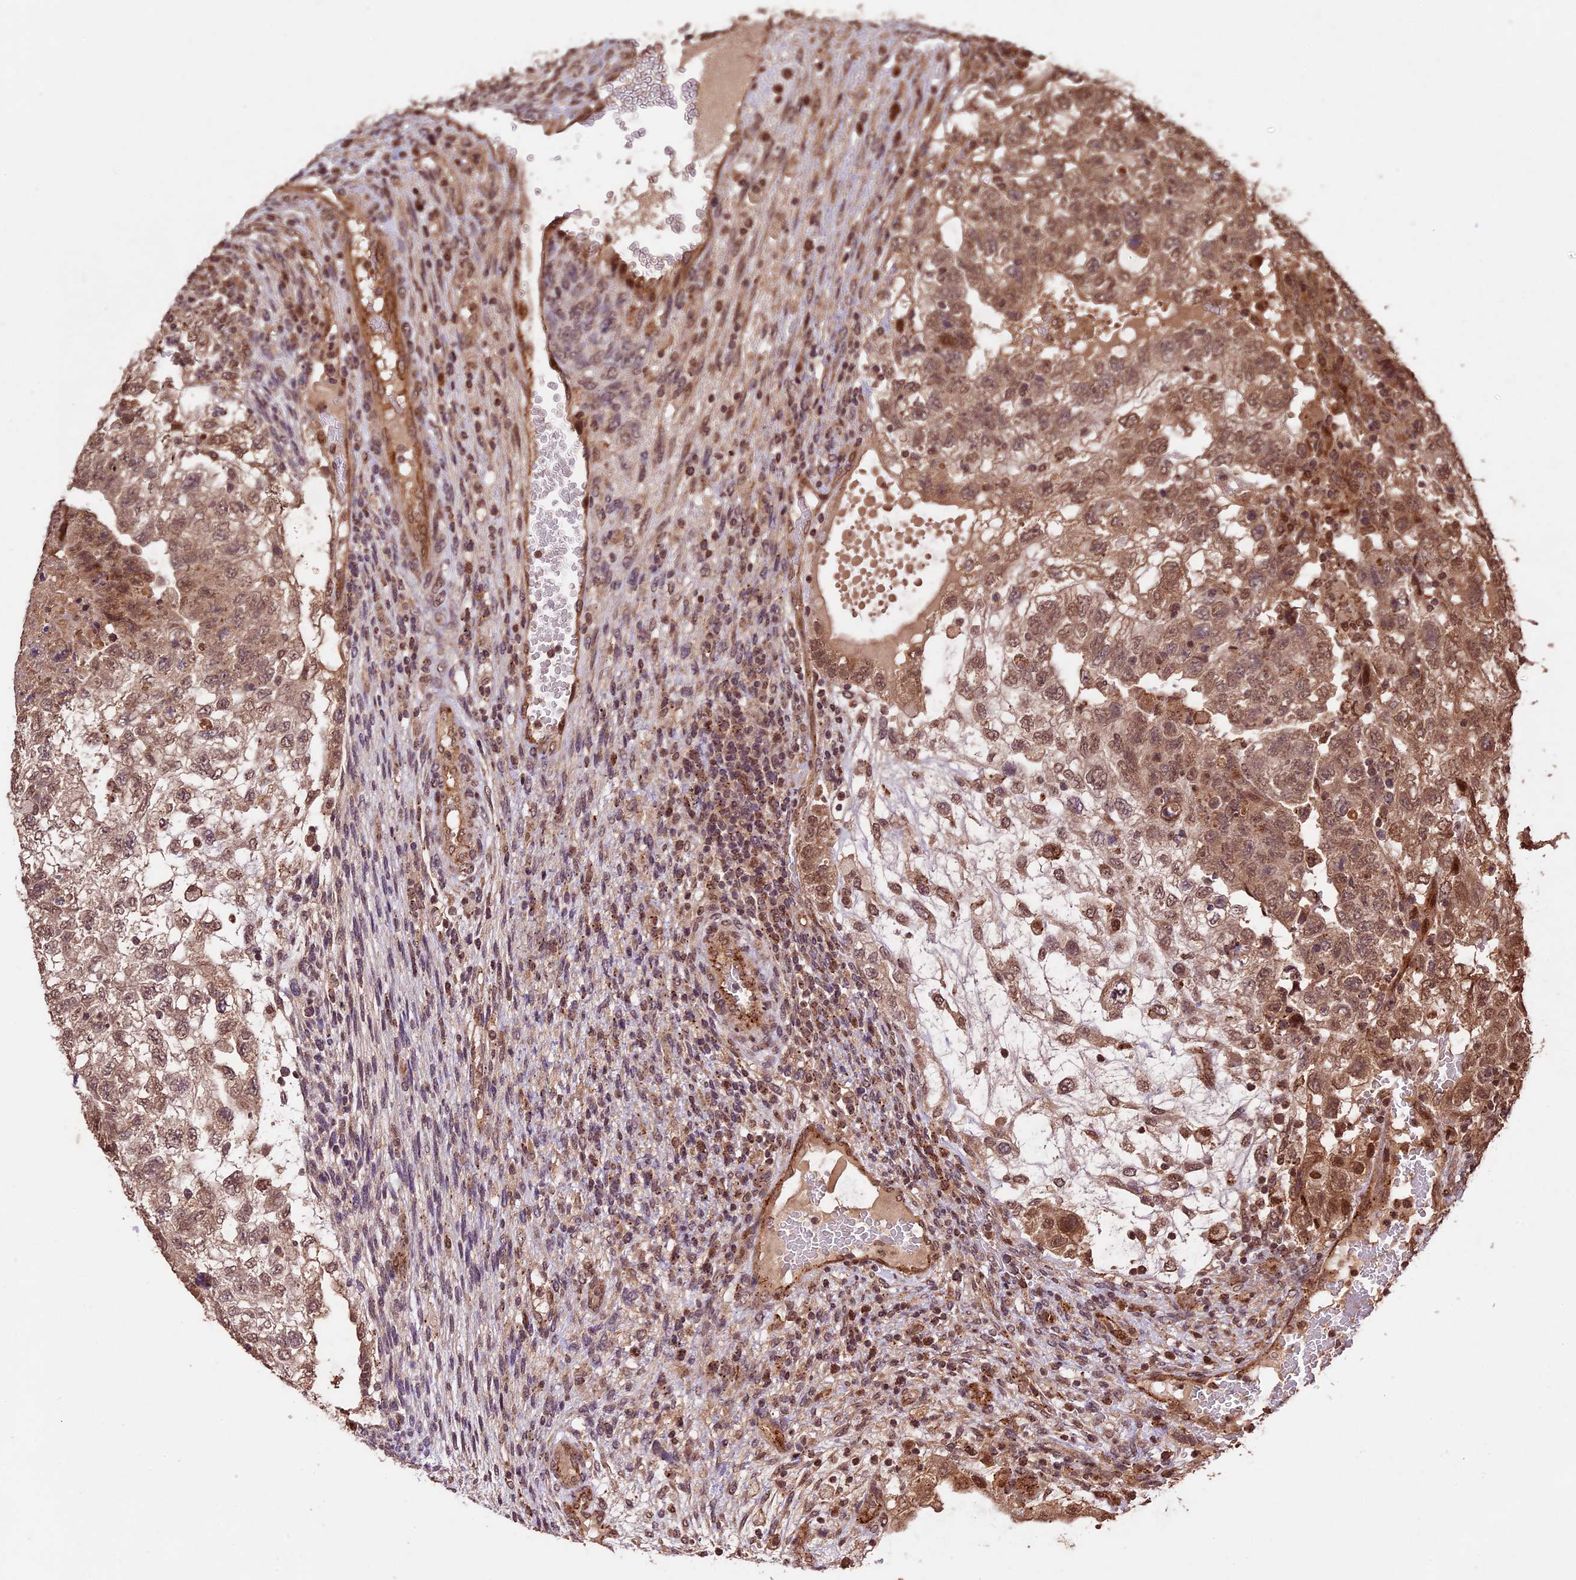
{"staining": {"intensity": "moderate", "quantity": ">75%", "location": "cytoplasmic/membranous,nuclear"}, "tissue": "testis cancer", "cell_type": "Tumor cells", "image_type": "cancer", "snomed": [{"axis": "morphology", "description": "Carcinoma, Embryonal, NOS"}, {"axis": "topography", "description": "Testis"}], "caption": "Immunohistochemical staining of embryonal carcinoma (testis) reveals medium levels of moderate cytoplasmic/membranous and nuclear protein expression in approximately >75% of tumor cells.", "gene": "CDKN2AIP", "patient": {"sex": "male", "age": 36}}